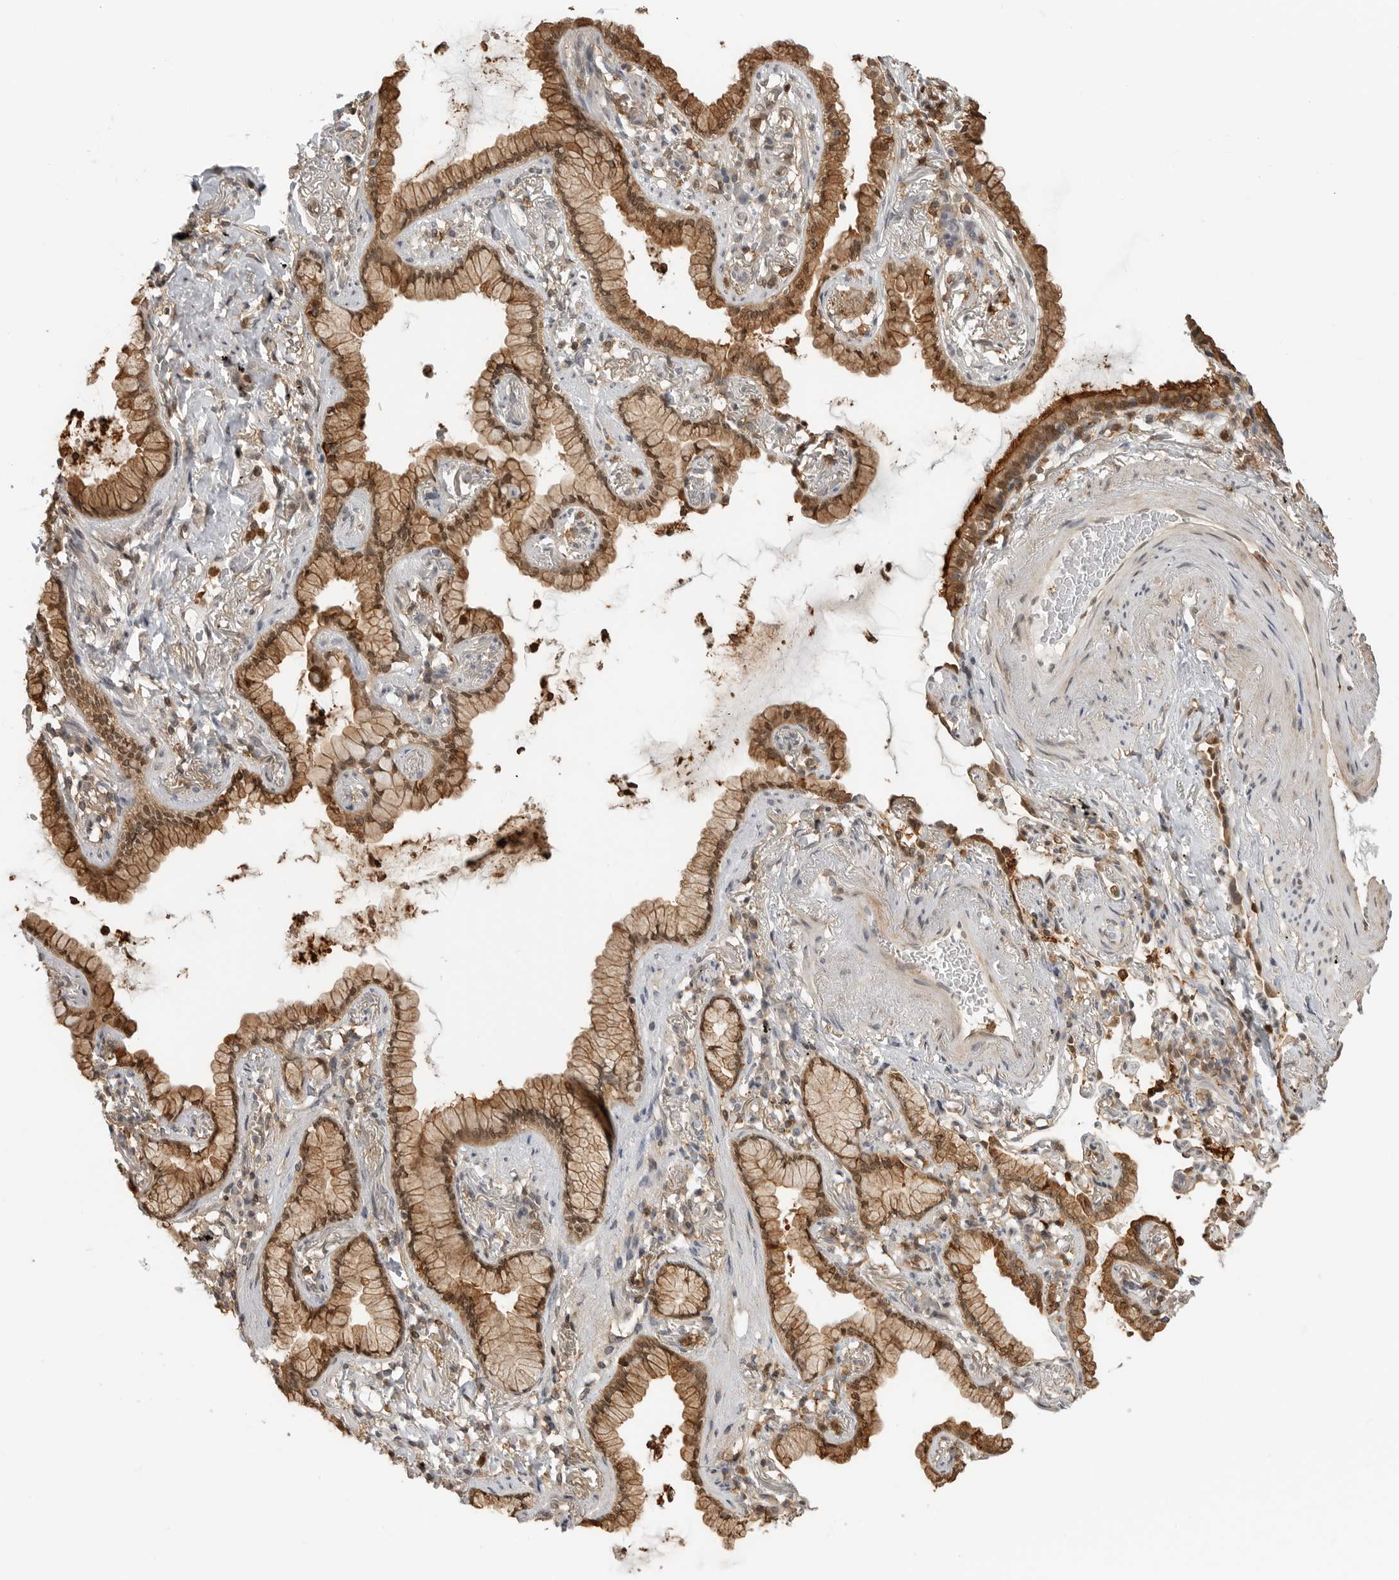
{"staining": {"intensity": "moderate", "quantity": ">75%", "location": "cytoplasmic/membranous,nuclear"}, "tissue": "lung cancer", "cell_type": "Tumor cells", "image_type": "cancer", "snomed": [{"axis": "morphology", "description": "Adenocarcinoma, NOS"}, {"axis": "topography", "description": "Lung"}], "caption": "IHC (DAB (3,3'-diaminobenzidine)) staining of human lung adenocarcinoma displays moderate cytoplasmic/membranous and nuclear protein positivity in about >75% of tumor cells.", "gene": "ANXA11", "patient": {"sex": "female", "age": 70}}